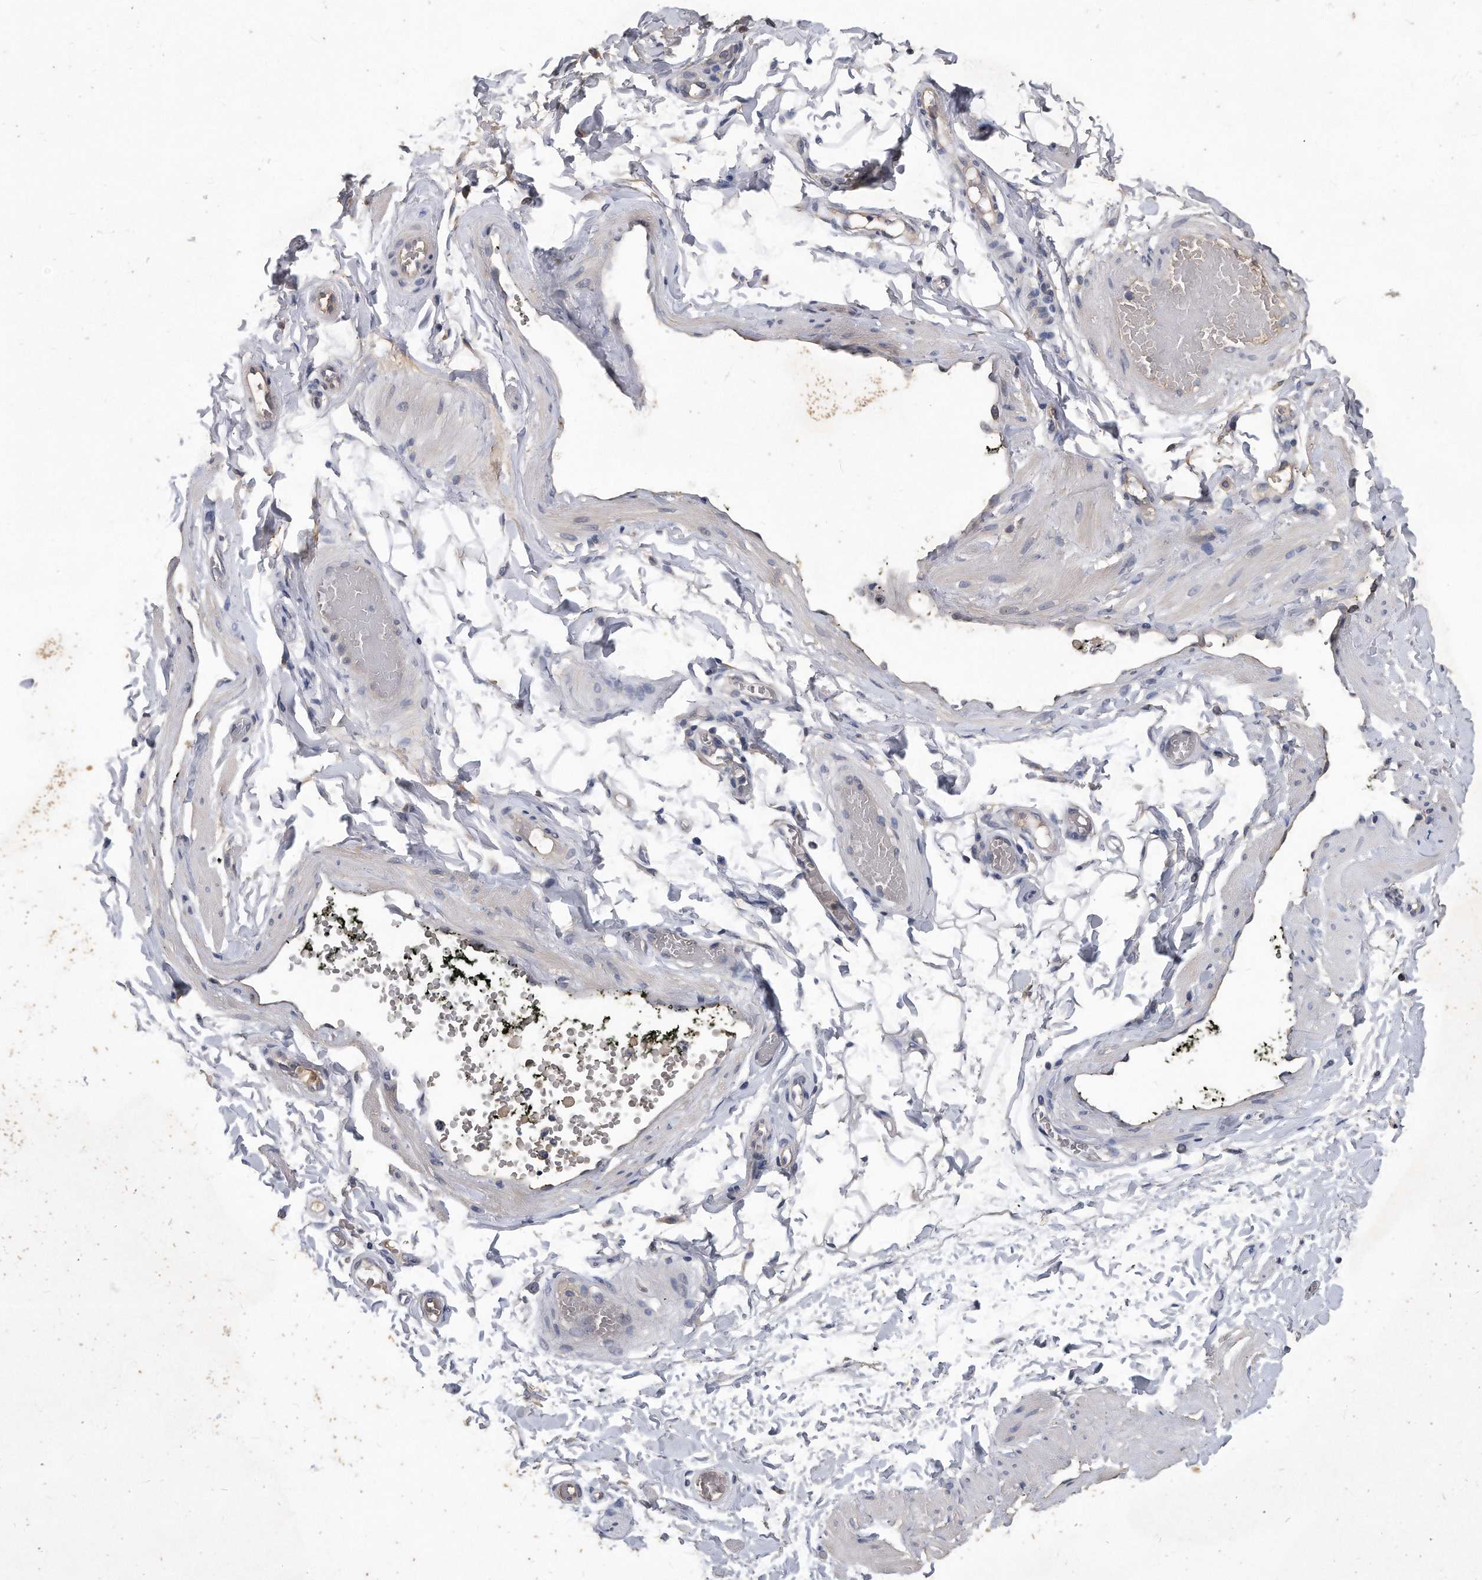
{"staining": {"intensity": "negative", "quantity": "none", "location": "none"}, "tissue": "adipose tissue", "cell_type": "Adipocytes", "image_type": "normal", "snomed": [{"axis": "morphology", "description": "Normal tissue, NOS"}, {"axis": "topography", "description": "Adipose tissue"}, {"axis": "topography", "description": "Vascular tissue"}, {"axis": "topography", "description": "Peripheral nerve tissue"}], "caption": "Adipose tissue was stained to show a protein in brown. There is no significant staining in adipocytes. Brightfield microscopy of IHC stained with DAB (3,3'-diaminobenzidine) (brown) and hematoxylin (blue), captured at high magnification.", "gene": "HOMER3", "patient": {"sex": "male", "age": 25}}